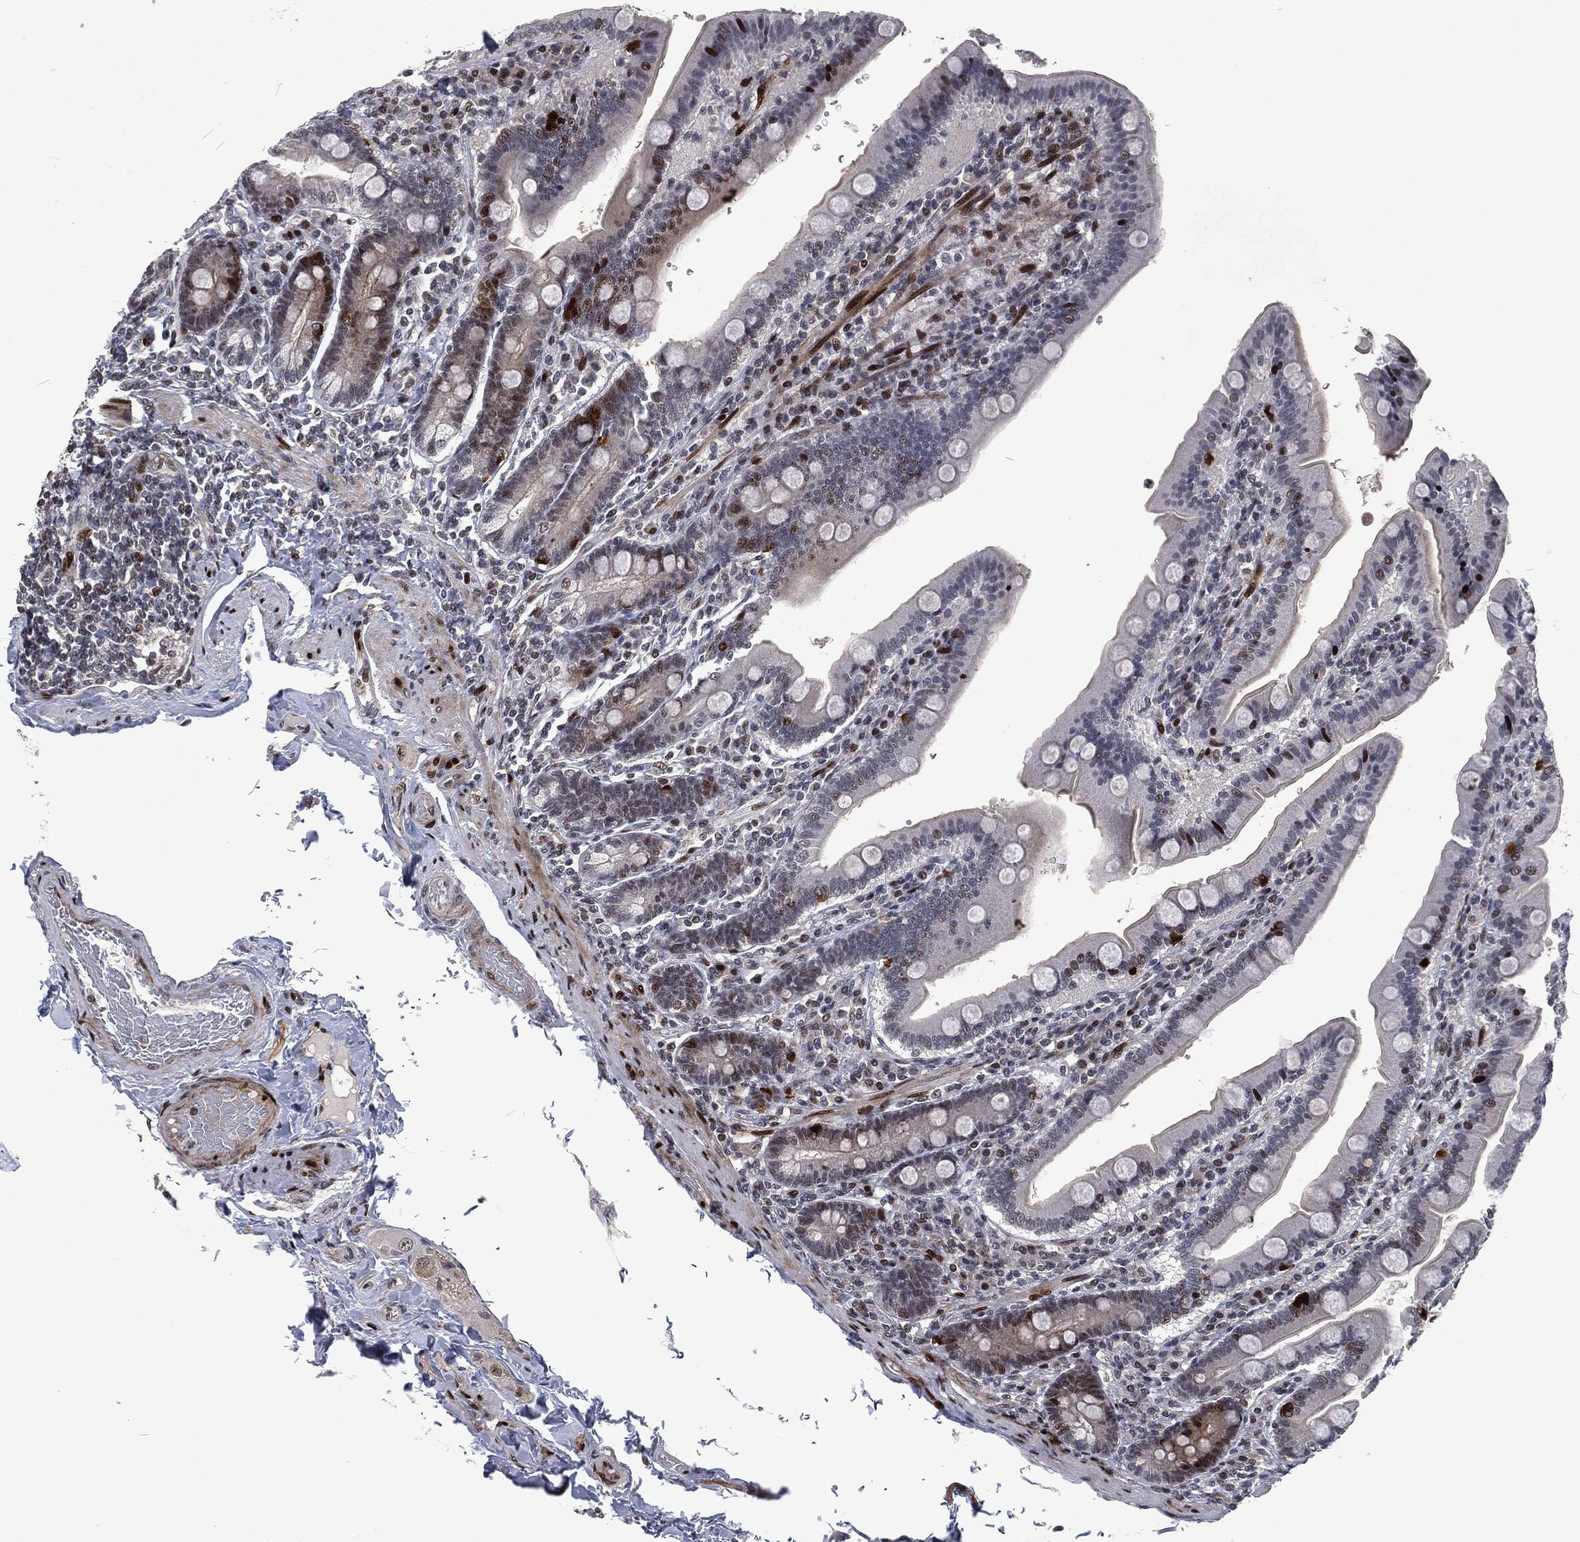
{"staining": {"intensity": "moderate", "quantity": "<25%", "location": "nuclear"}, "tissue": "small intestine", "cell_type": "Glandular cells", "image_type": "normal", "snomed": [{"axis": "morphology", "description": "Normal tissue, NOS"}, {"axis": "topography", "description": "Small intestine"}], "caption": "Small intestine stained for a protein (brown) demonstrates moderate nuclear positive staining in about <25% of glandular cells.", "gene": "EGFR", "patient": {"sex": "male", "age": 66}}